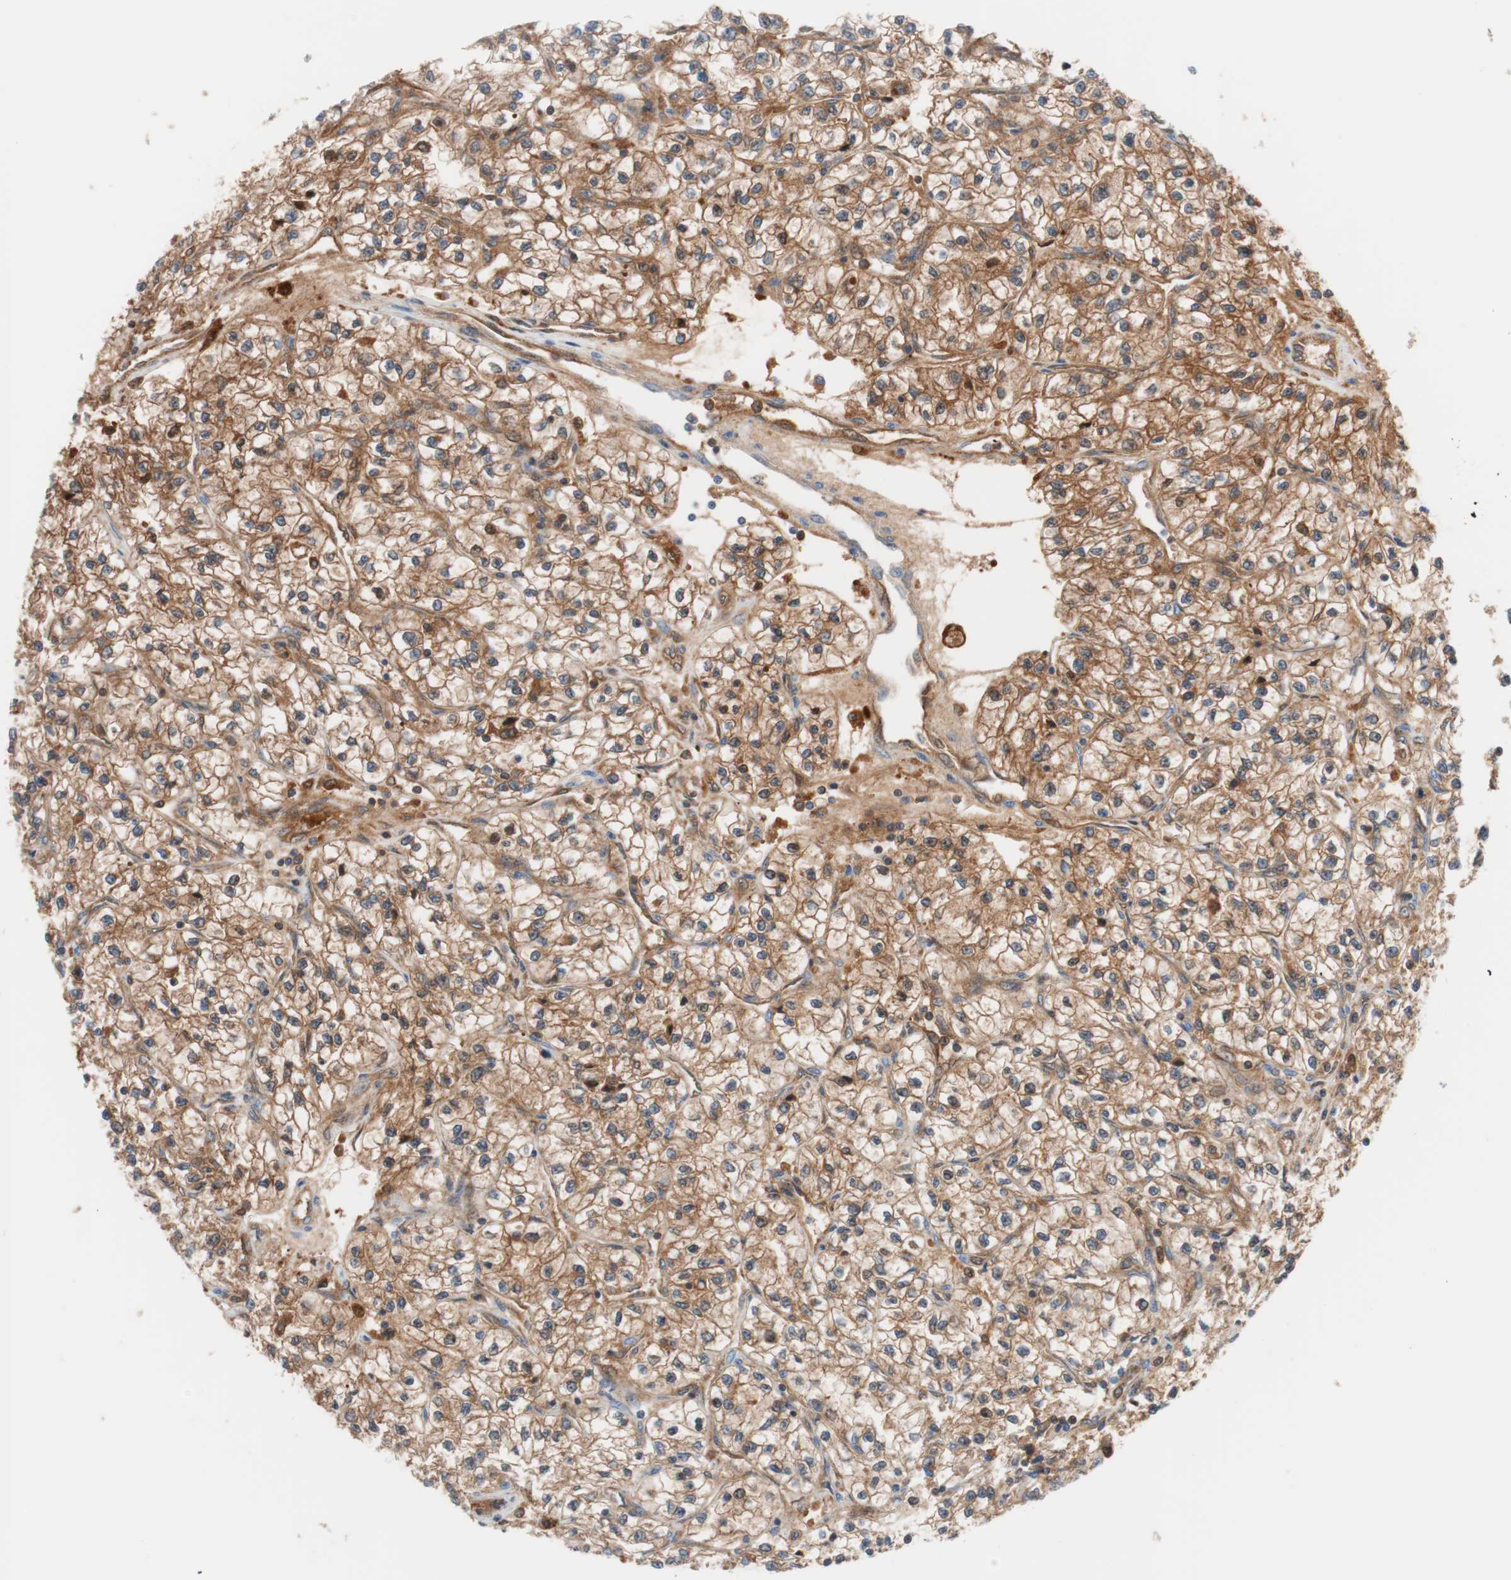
{"staining": {"intensity": "moderate", "quantity": ">75%", "location": "cytoplasmic/membranous"}, "tissue": "renal cancer", "cell_type": "Tumor cells", "image_type": "cancer", "snomed": [{"axis": "morphology", "description": "Adenocarcinoma, NOS"}, {"axis": "topography", "description": "Kidney"}], "caption": "Immunohistochemistry (IHC) image of neoplastic tissue: adenocarcinoma (renal) stained using immunohistochemistry reveals medium levels of moderate protein expression localized specifically in the cytoplasmic/membranous of tumor cells, appearing as a cytoplasmic/membranous brown color.", "gene": "RBP4", "patient": {"sex": "female", "age": 57}}